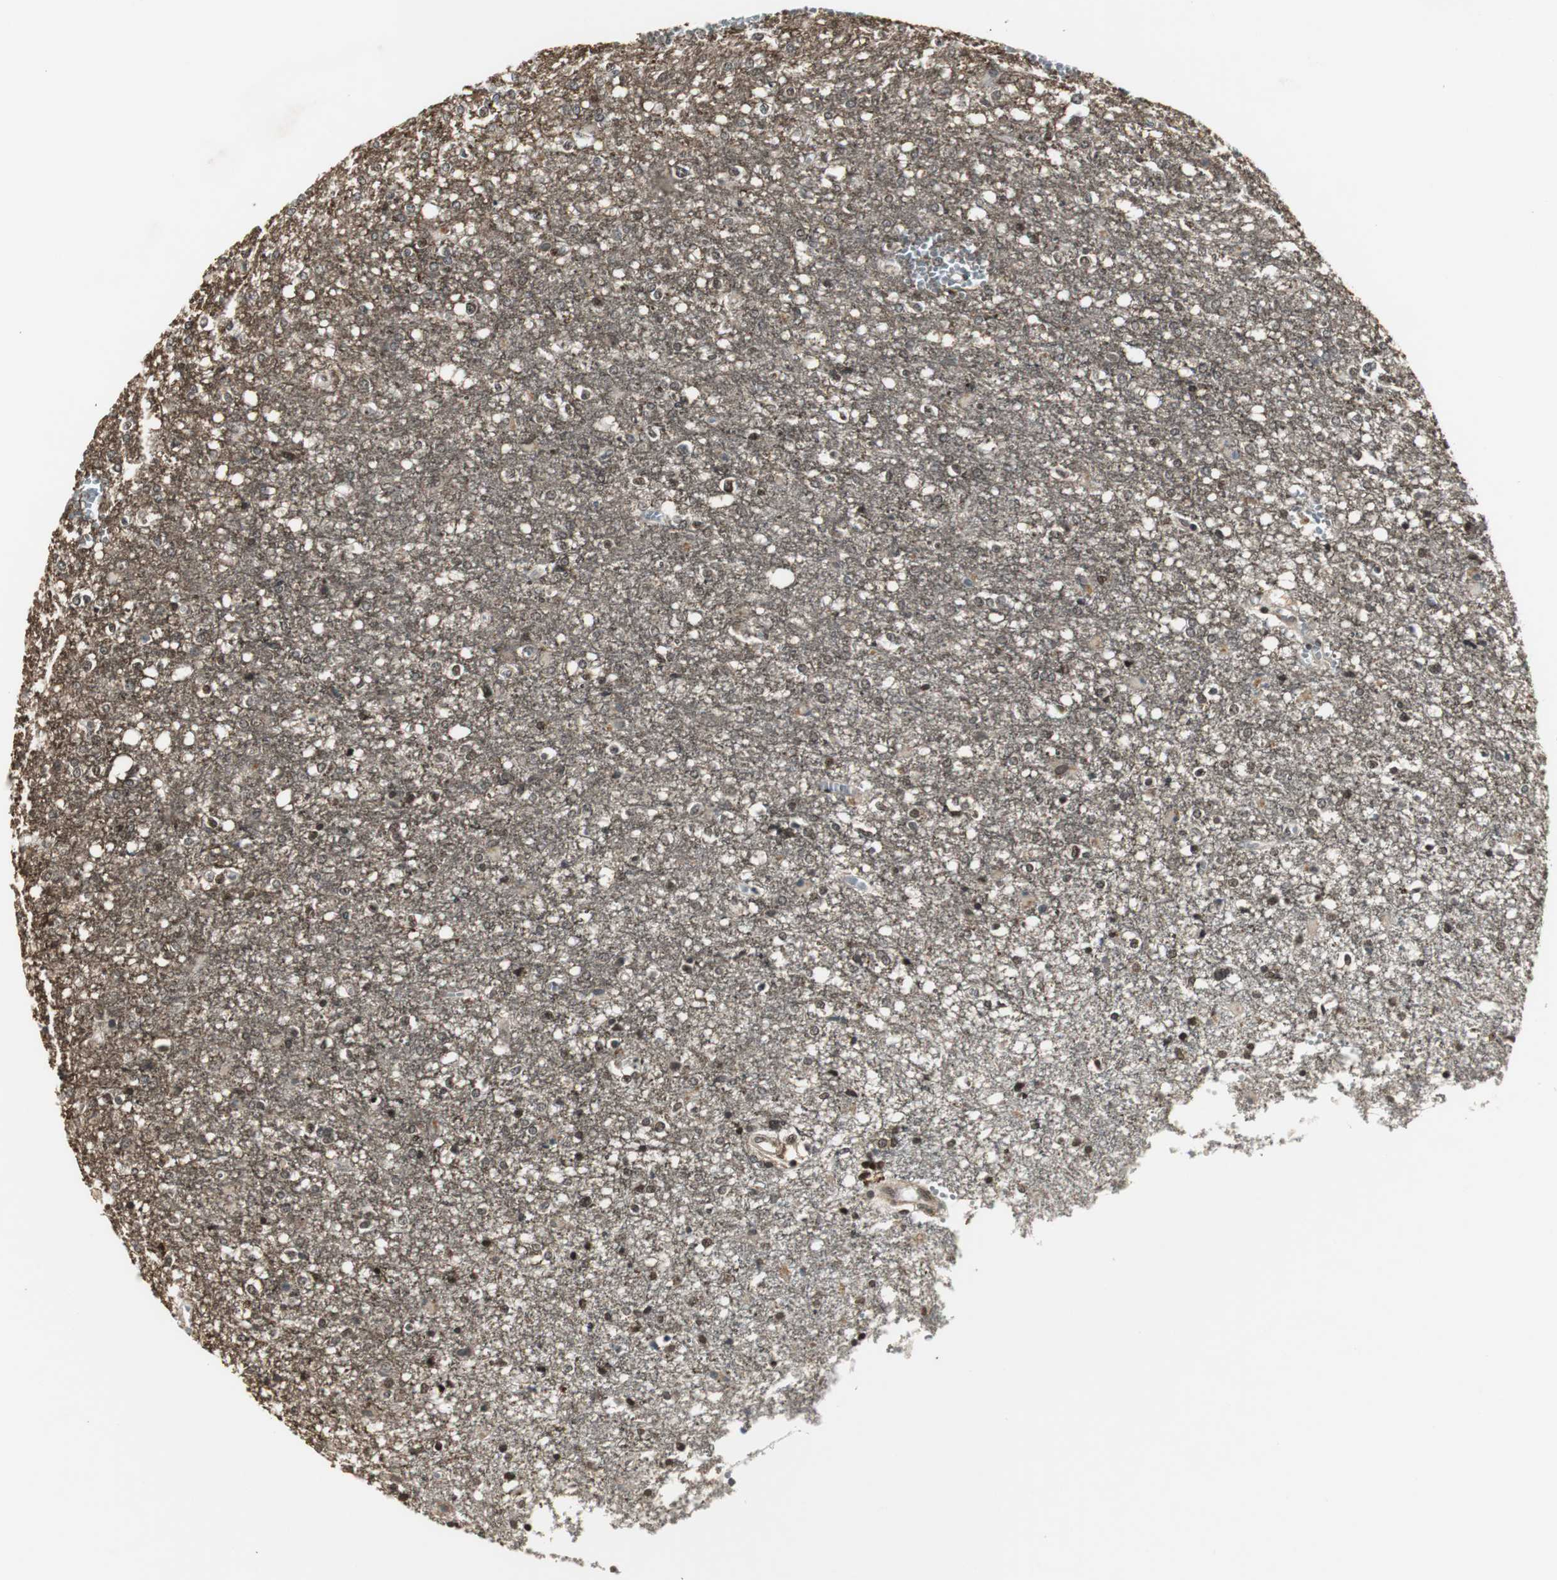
{"staining": {"intensity": "moderate", "quantity": ">75%", "location": "nuclear"}, "tissue": "glioma", "cell_type": "Tumor cells", "image_type": "cancer", "snomed": [{"axis": "morphology", "description": "Glioma, malignant, High grade"}, {"axis": "topography", "description": "Cerebral cortex"}], "caption": "Immunohistochemical staining of human glioma reveals moderate nuclear protein expression in about >75% of tumor cells.", "gene": "MPG", "patient": {"sex": "male", "age": 76}}